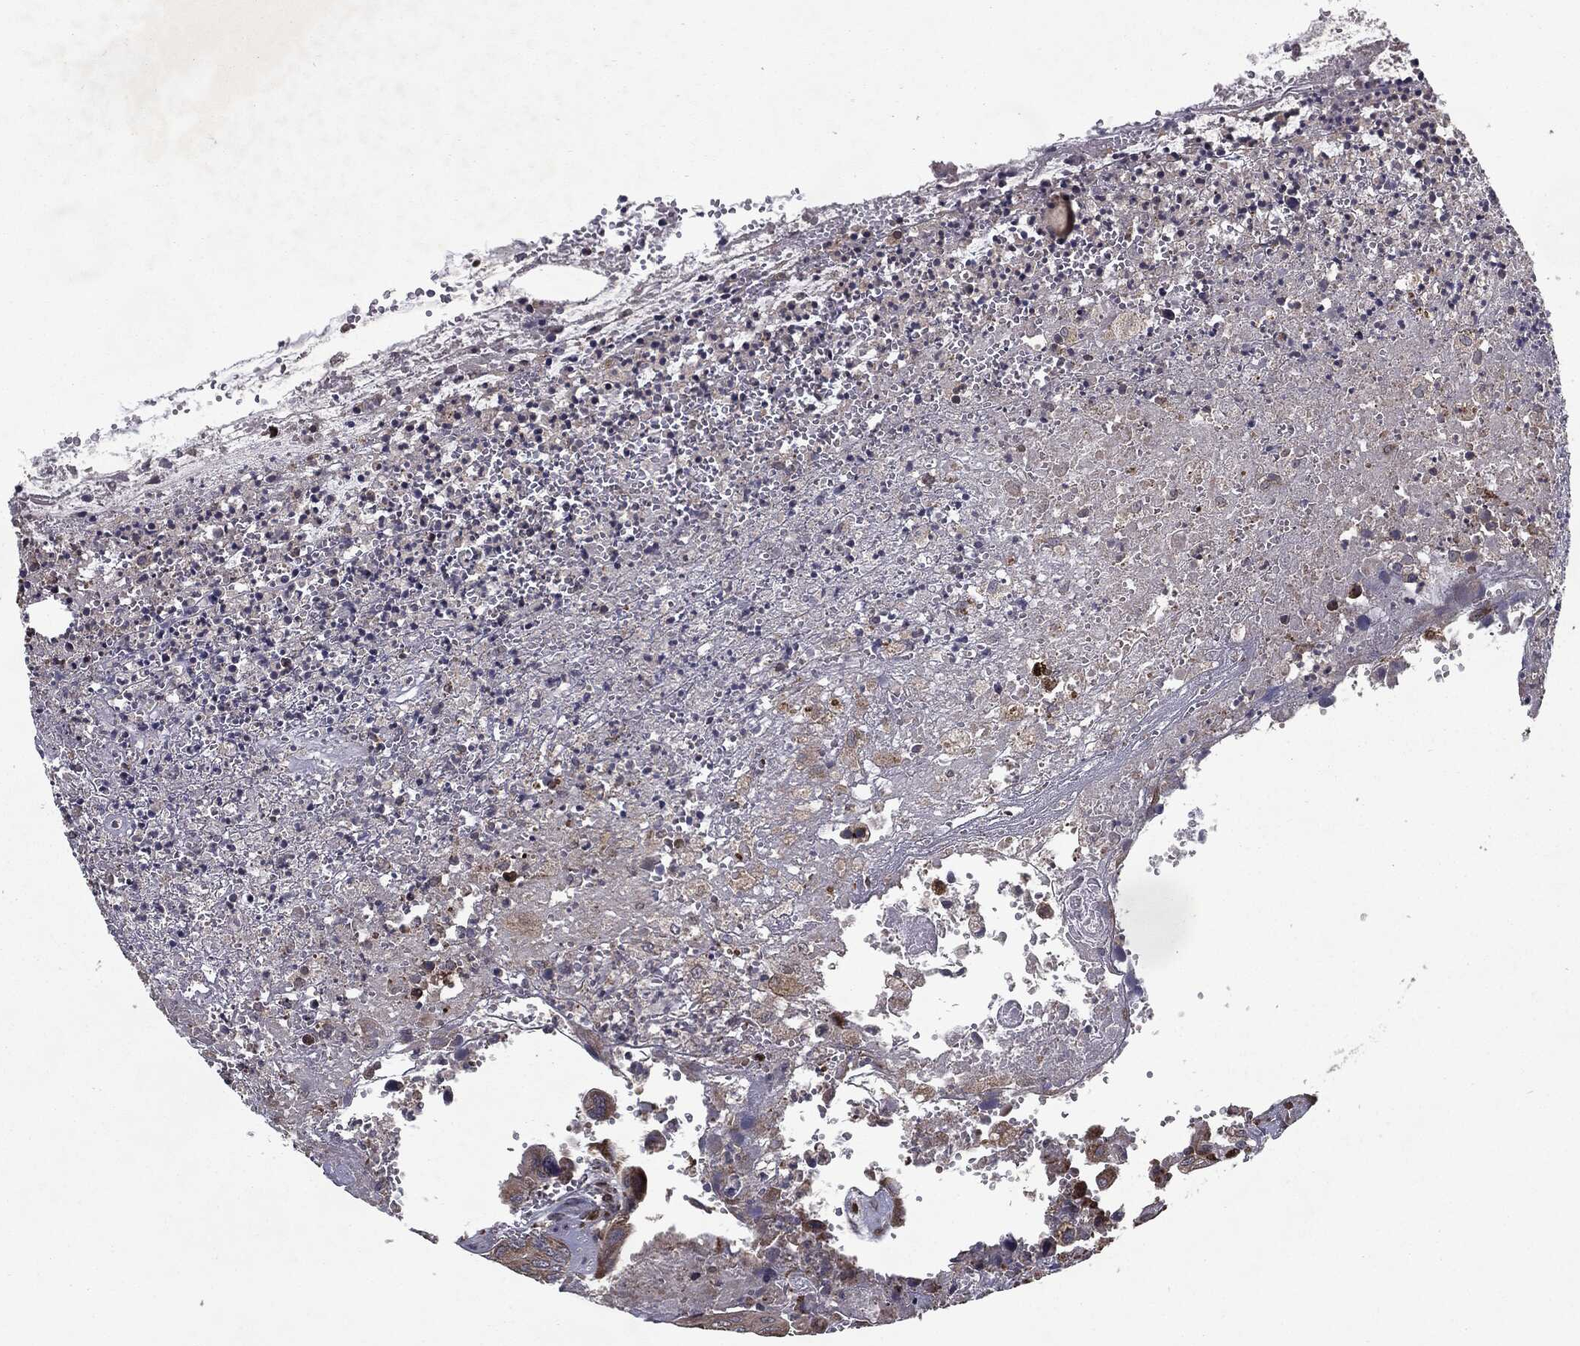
{"staining": {"intensity": "strong", "quantity": "25%-75%", "location": "cytoplasmic/membranous"}, "tissue": "colorectal cancer", "cell_type": "Tumor cells", "image_type": "cancer", "snomed": [{"axis": "morphology", "description": "Adenocarcinoma, NOS"}, {"axis": "topography", "description": "Colon"}], "caption": "Immunohistochemical staining of colorectal cancer reveals strong cytoplasmic/membranous protein expression in approximately 25%-75% of tumor cells.", "gene": "HDAC5", "patient": {"sex": "female", "age": 78}}